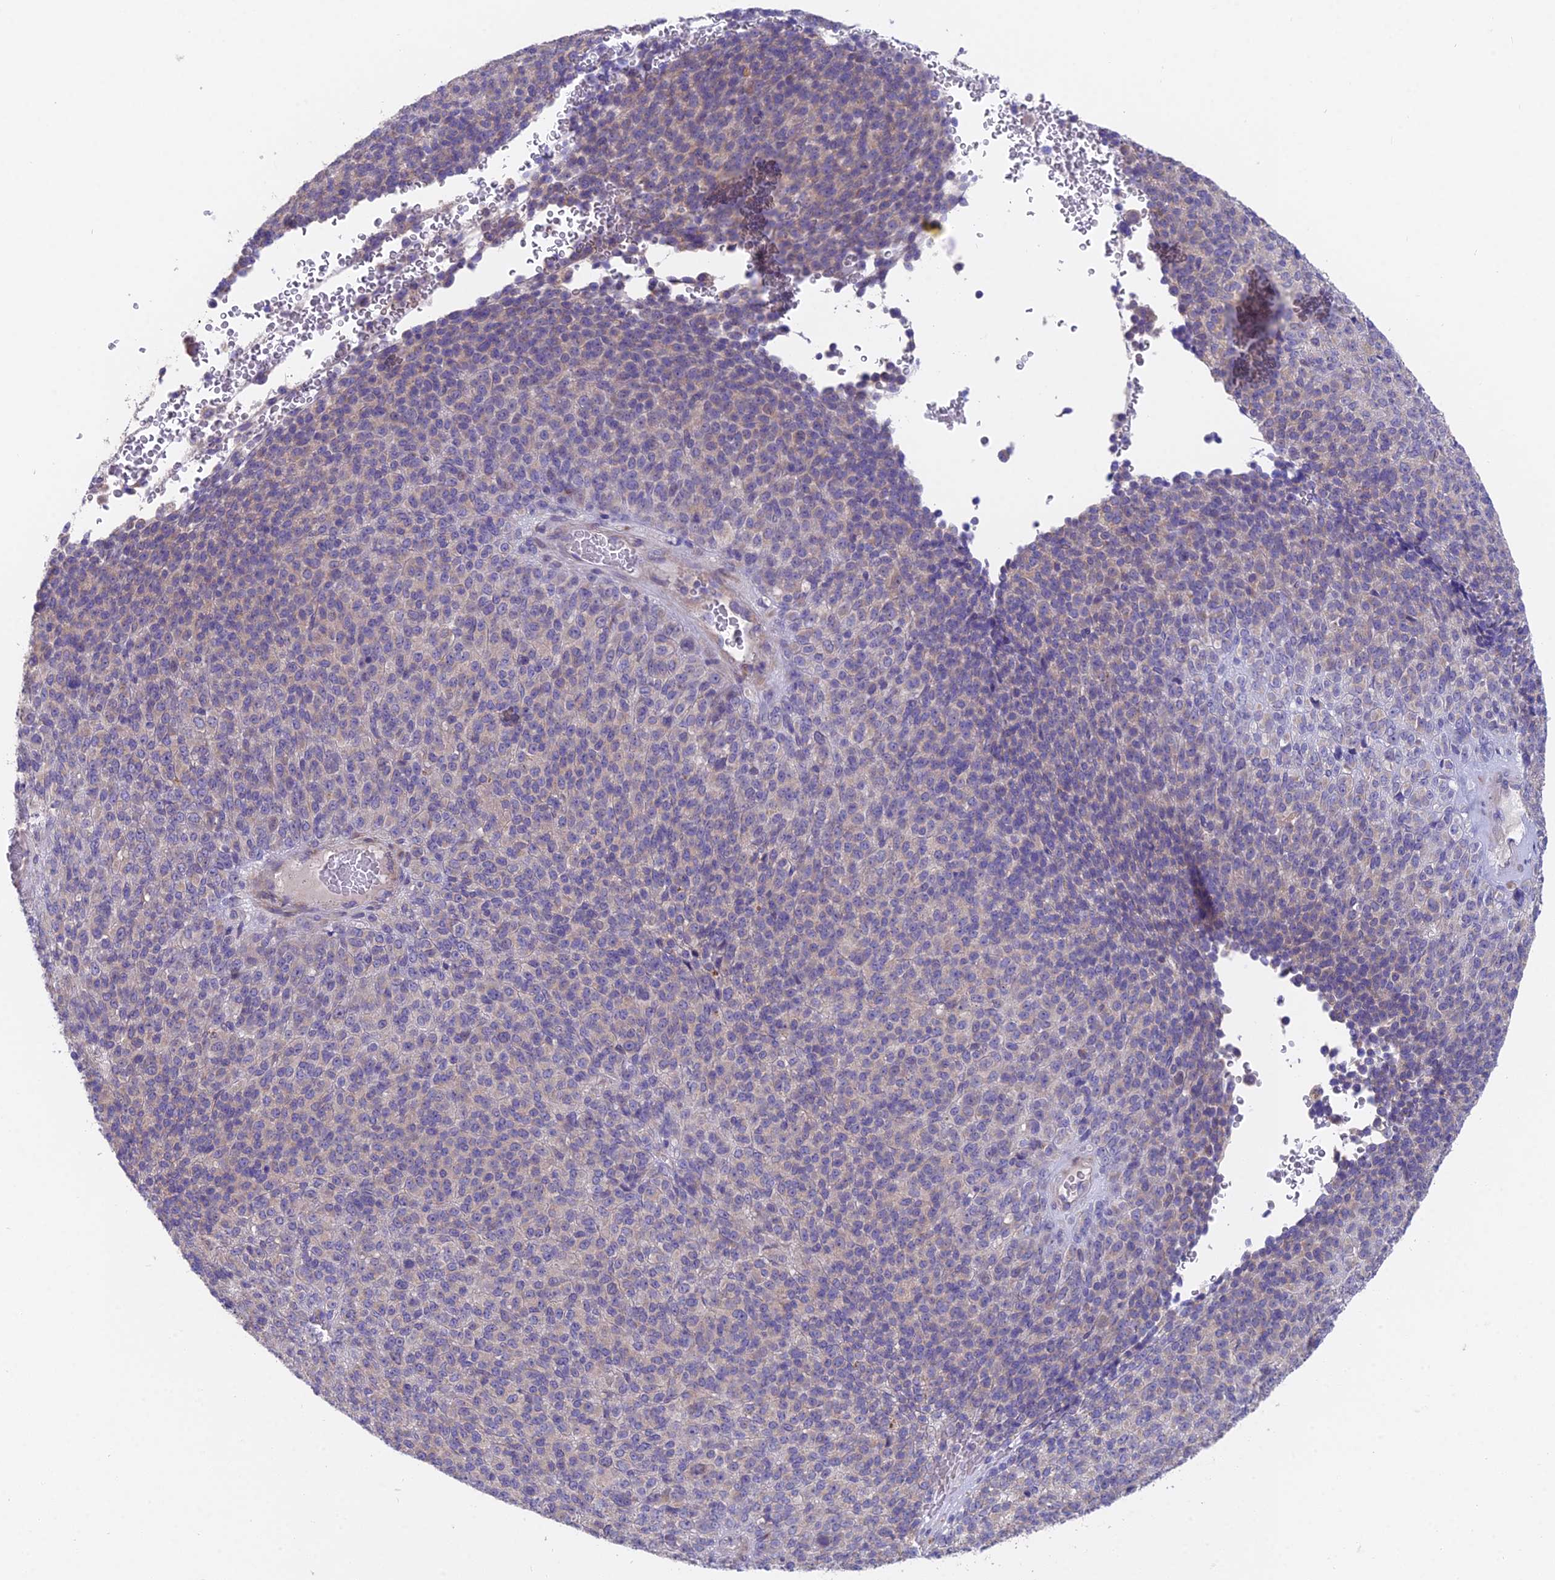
{"staining": {"intensity": "weak", "quantity": "<25%", "location": "cytoplasmic/membranous"}, "tissue": "melanoma", "cell_type": "Tumor cells", "image_type": "cancer", "snomed": [{"axis": "morphology", "description": "Malignant melanoma, Metastatic site"}, {"axis": "topography", "description": "Brain"}], "caption": "High magnification brightfield microscopy of melanoma stained with DAB (brown) and counterstained with hematoxylin (blue): tumor cells show no significant staining.", "gene": "FAM168B", "patient": {"sex": "female", "age": 56}}